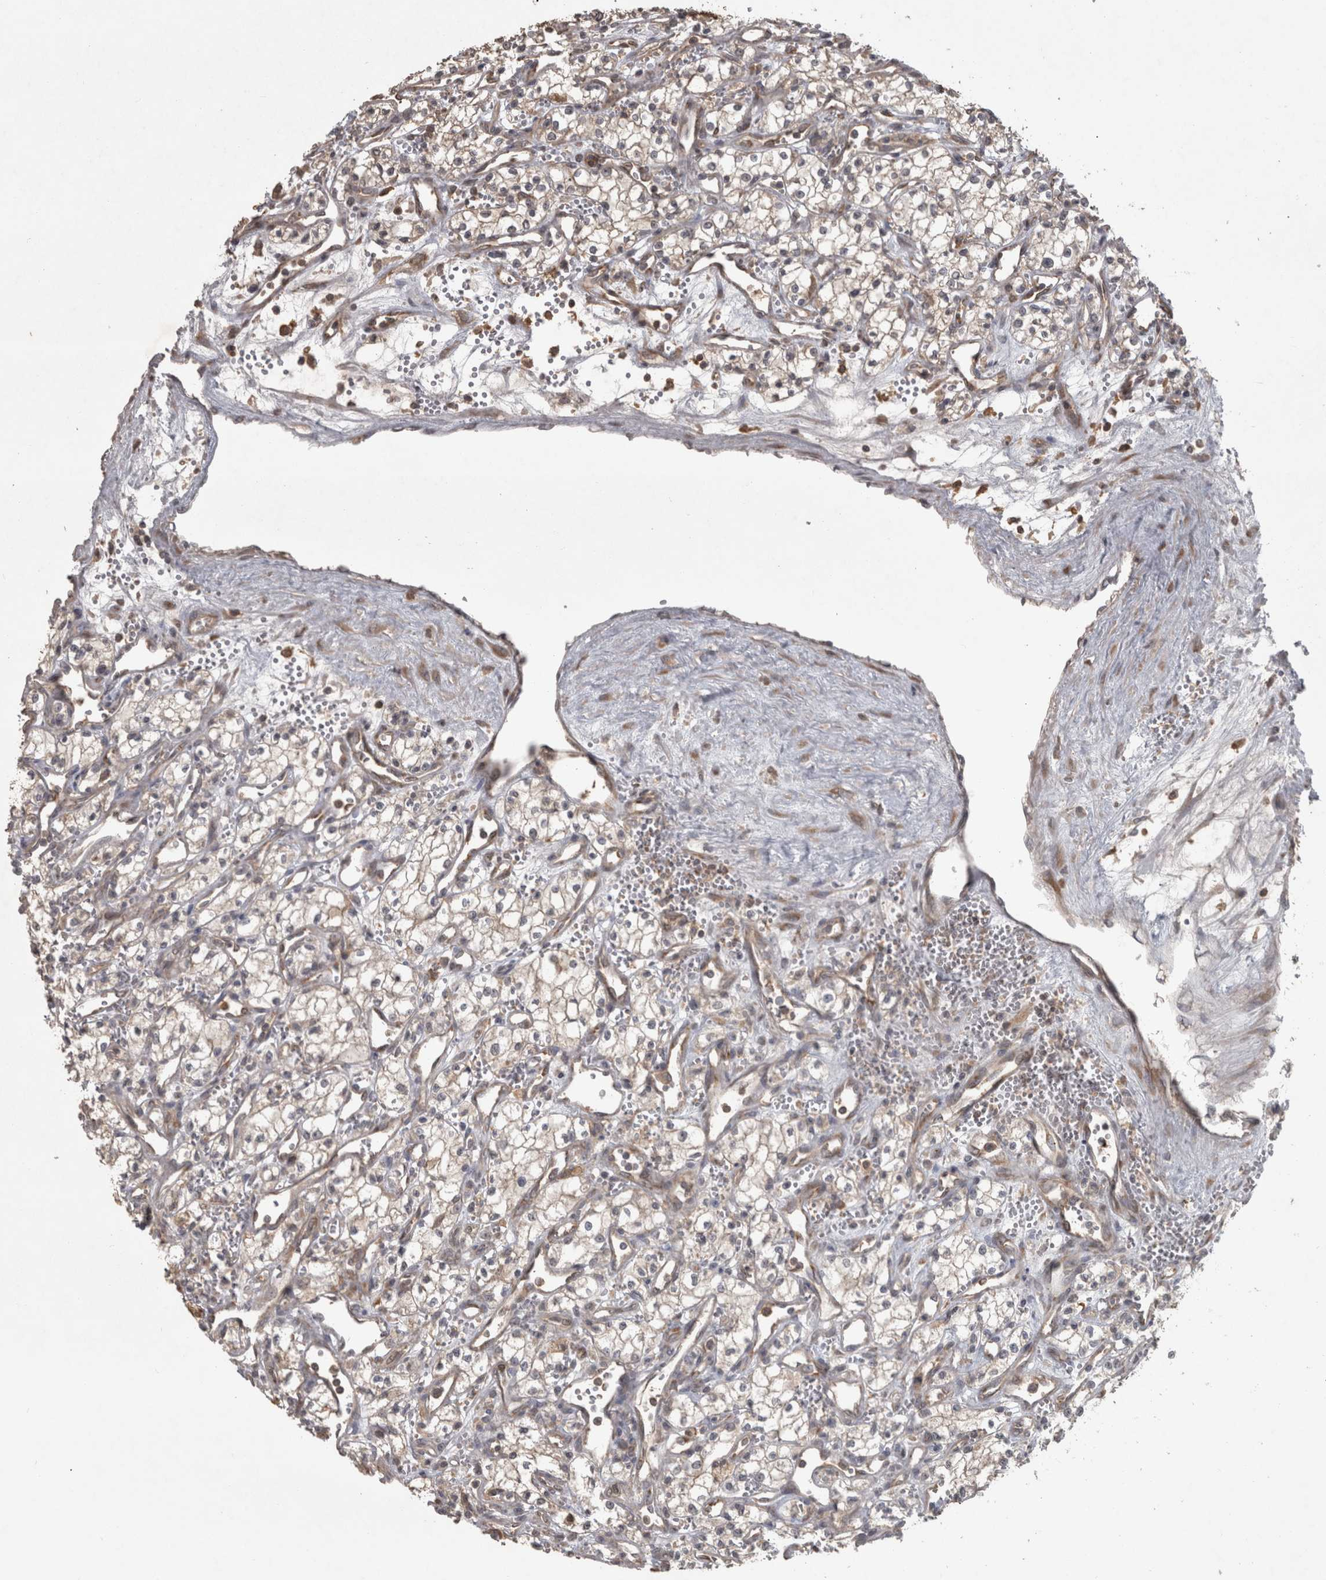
{"staining": {"intensity": "weak", "quantity": "25%-75%", "location": "cytoplasmic/membranous"}, "tissue": "renal cancer", "cell_type": "Tumor cells", "image_type": "cancer", "snomed": [{"axis": "morphology", "description": "Adenocarcinoma, NOS"}, {"axis": "topography", "description": "Kidney"}], "caption": "Protein expression analysis of human renal cancer reveals weak cytoplasmic/membranous positivity in approximately 25%-75% of tumor cells. (Stains: DAB (3,3'-diaminobenzidine) in brown, nuclei in blue, Microscopy: brightfield microscopy at high magnification).", "gene": "MICU3", "patient": {"sex": "male", "age": 59}}